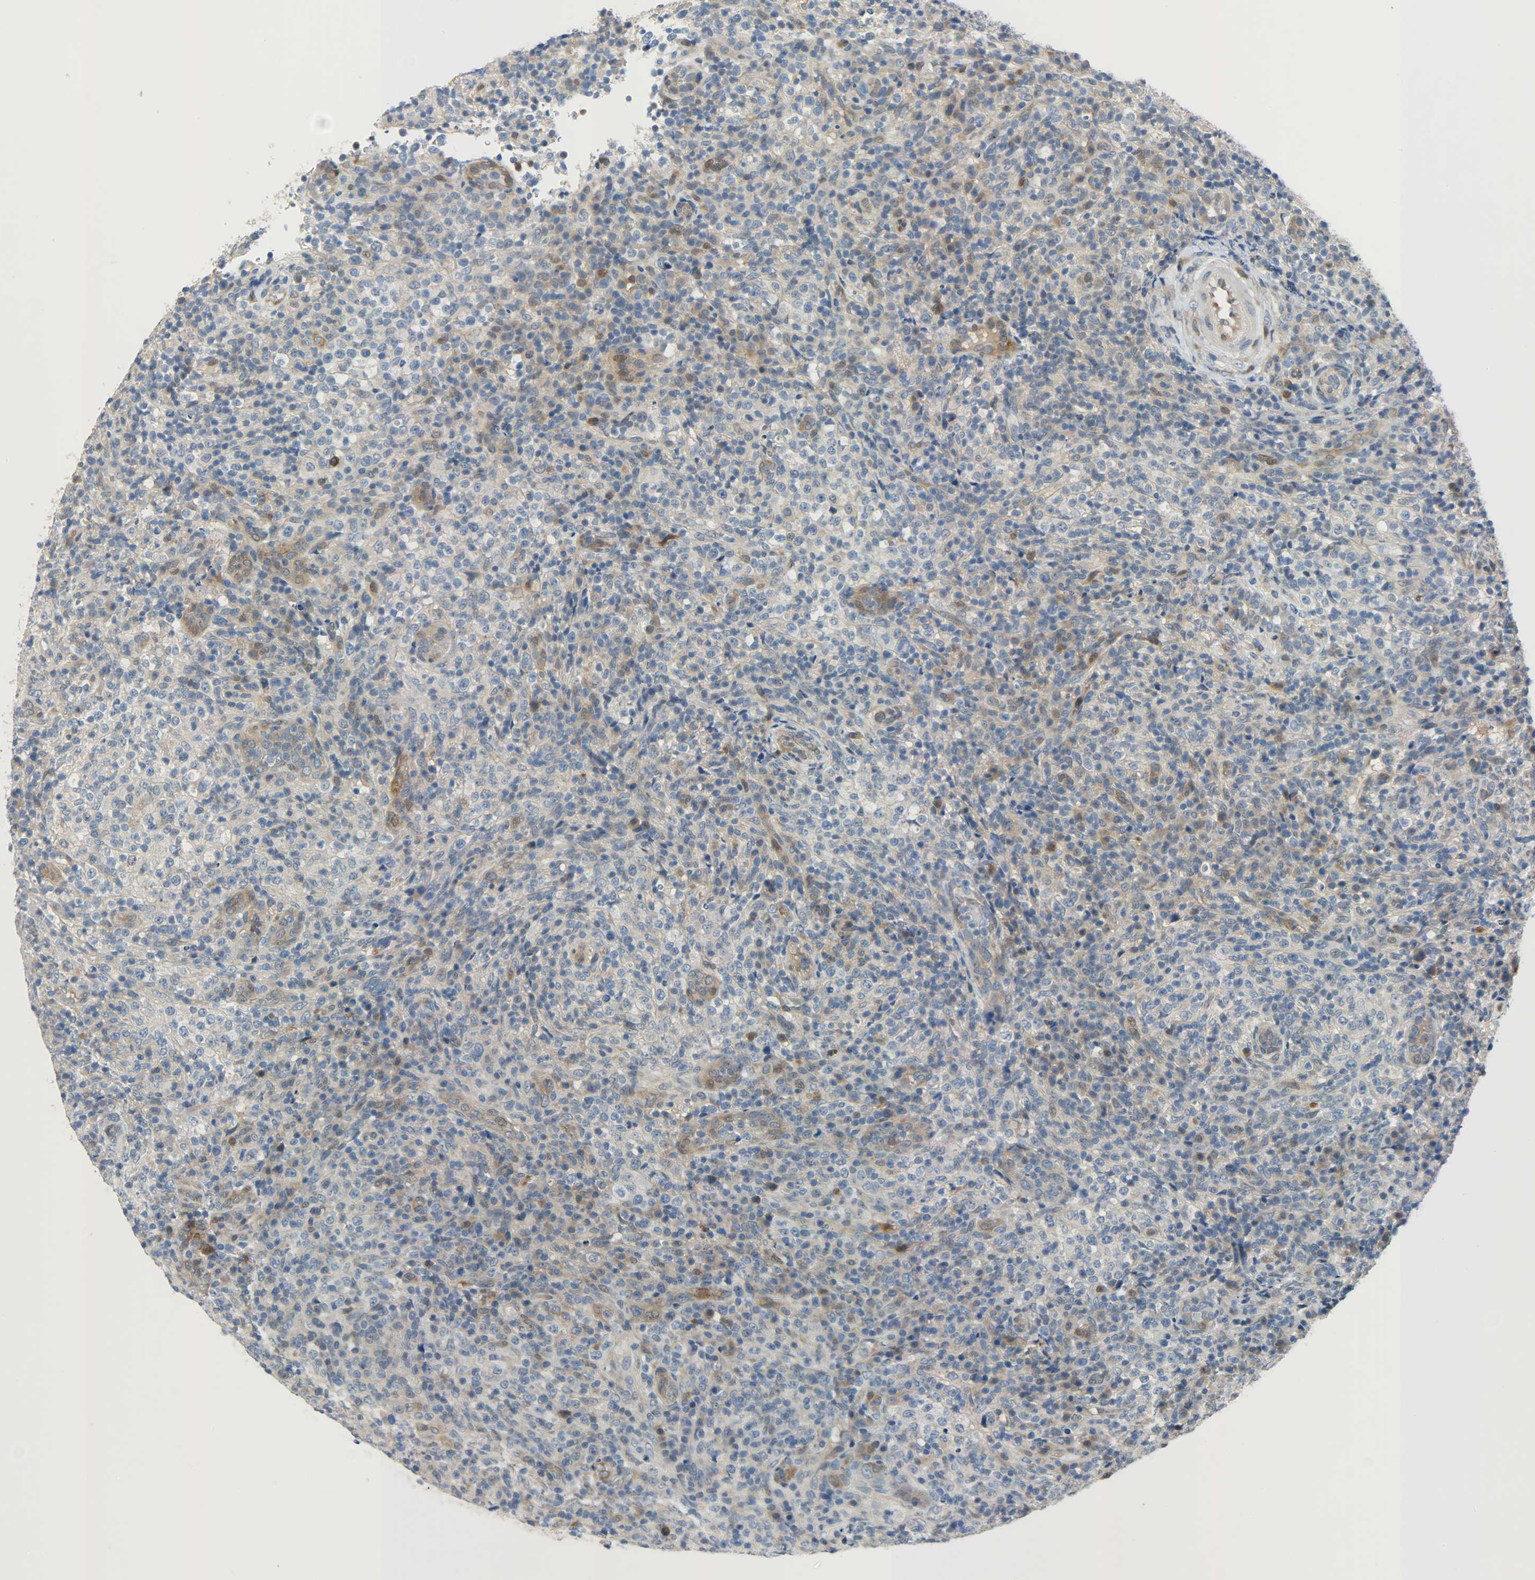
{"staining": {"intensity": "moderate", "quantity": "<25%", "location": "cytoplasmic/membranous"}, "tissue": "lymphoma", "cell_type": "Tumor cells", "image_type": "cancer", "snomed": [{"axis": "morphology", "description": "Malignant lymphoma, non-Hodgkin's type, High grade"}, {"axis": "topography", "description": "Lymph node"}], "caption": "IHC image of neoplastic tissue: human lymphoma stained using immunohistochemistry exhibits low levels of moderate protein expression localized specifically in the cytoplasmic/membranous of tumor cells, appearing as a cytoplasmic/membranous brown color.", "gene": "EIF4EBP1", "patient": {"sex": "female", "age": 76}}